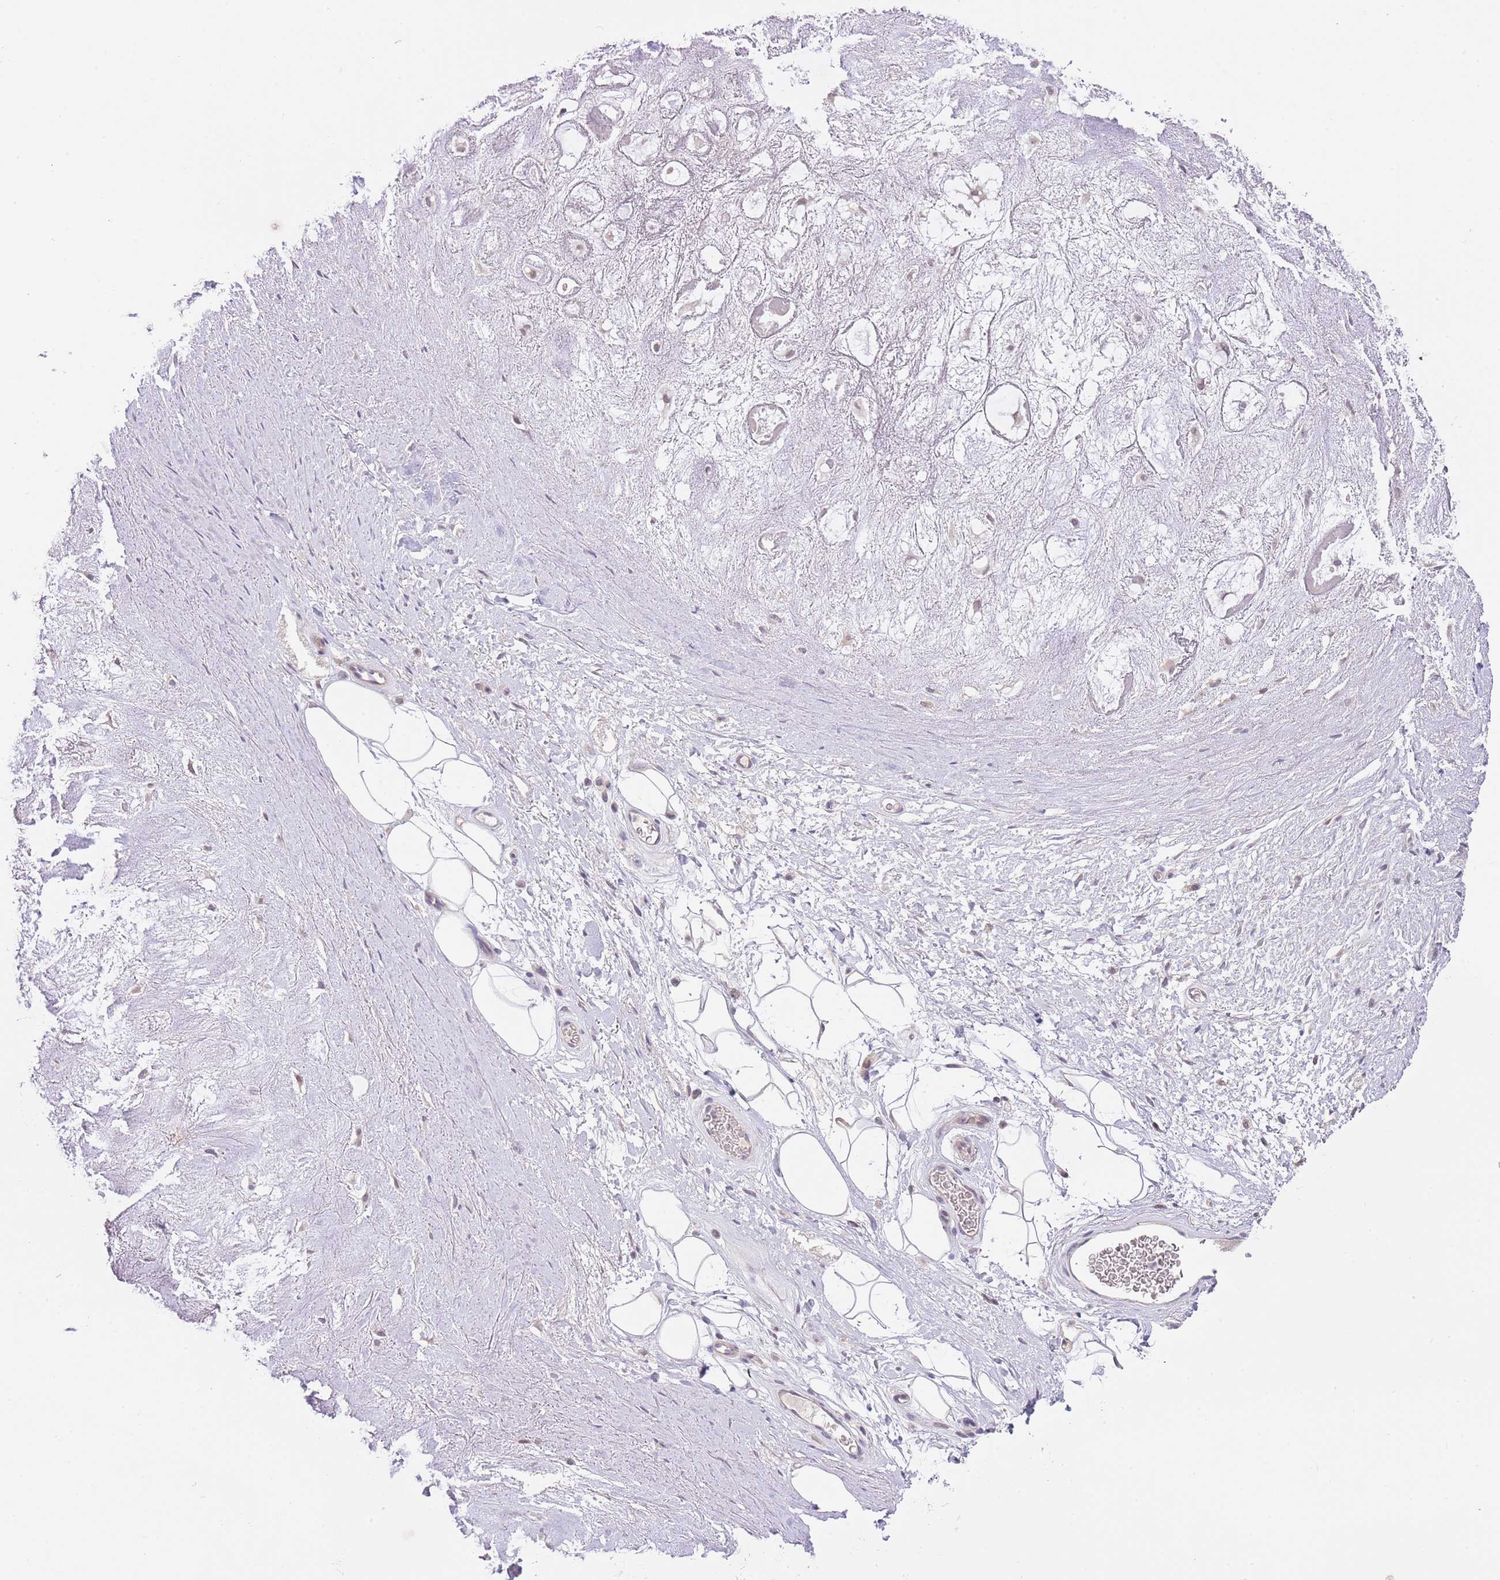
{"staining": {"intensity": "negative", "quantity": "none", "location": "none"}, "tissue": "adipose tissue", "cell_type": "Adipocytes", "image_type": "normal", "snomed": [{"axis": "morphology", "description": "Normal tissue, NOS"}, {"axis": "topography", "description": "Cartilage tissue"}], "caption": "Adipose tissue stained for a protein using IHC shows no positivity adipocytes.", "gene": "AP1S2", "patient": {"sex": "male", "age": 81}}